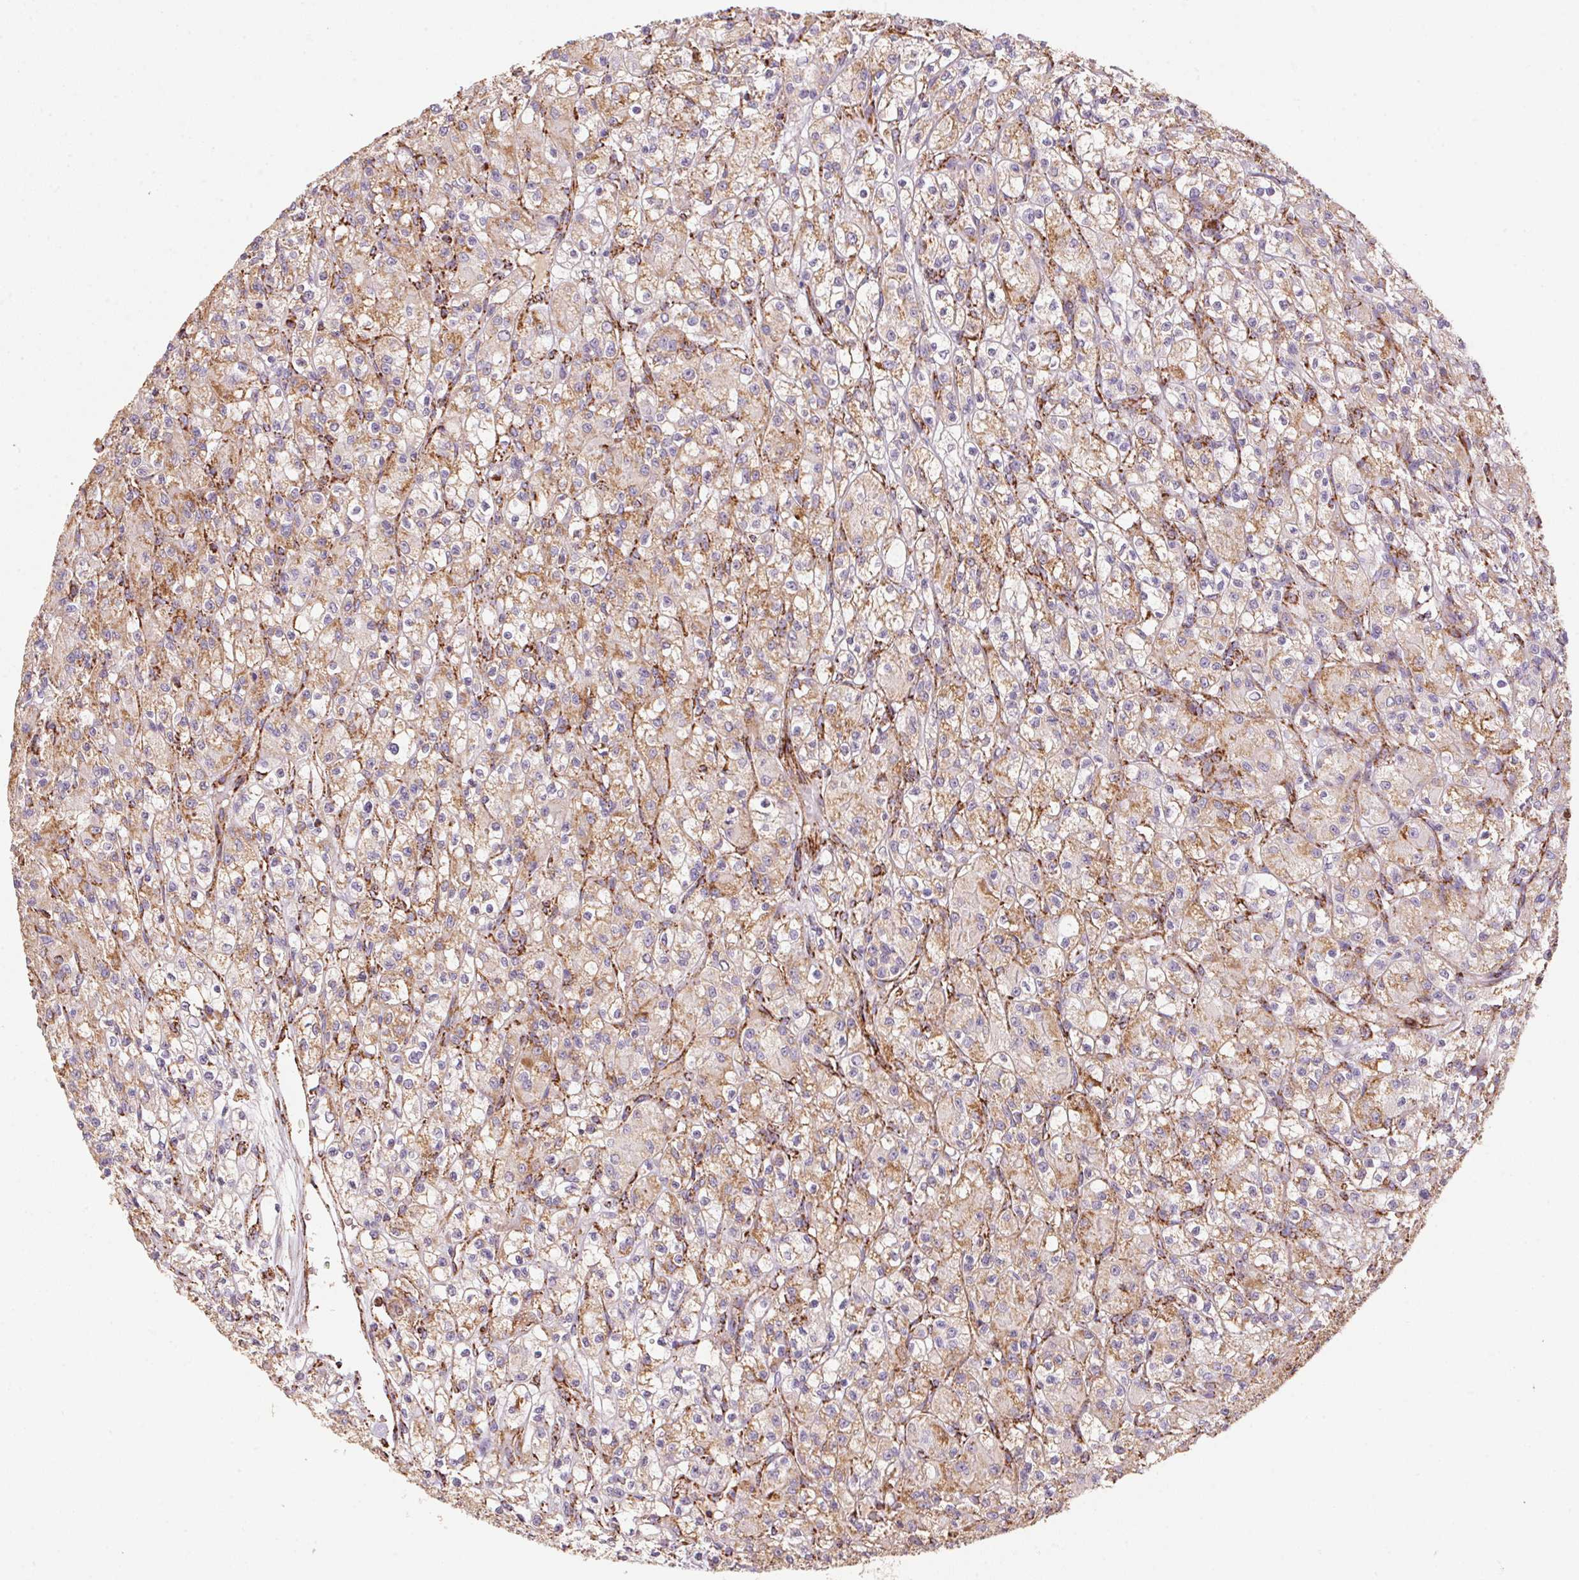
{"staining": {"intensity": "weak", "quantity": ">75%", "location": "cytoplasmic/membranous"}, "tissue": "renal cancer", "cell_type": "Tumor cells", "image_type": "cancer", "snomed": [{"axis": "morphology", "description": "Adenocarcinoma, NOS"}, {"axis": "topography", "description": "Kidney"}], "caption": "Renal adenocarcinoma stained with a brown dye reveals weak cytoplasmic/membranous positive staining in approximately >75% of tumor cells.", "gene": "NDUFS2", "patient": {"sex": "female", "age": 70}}